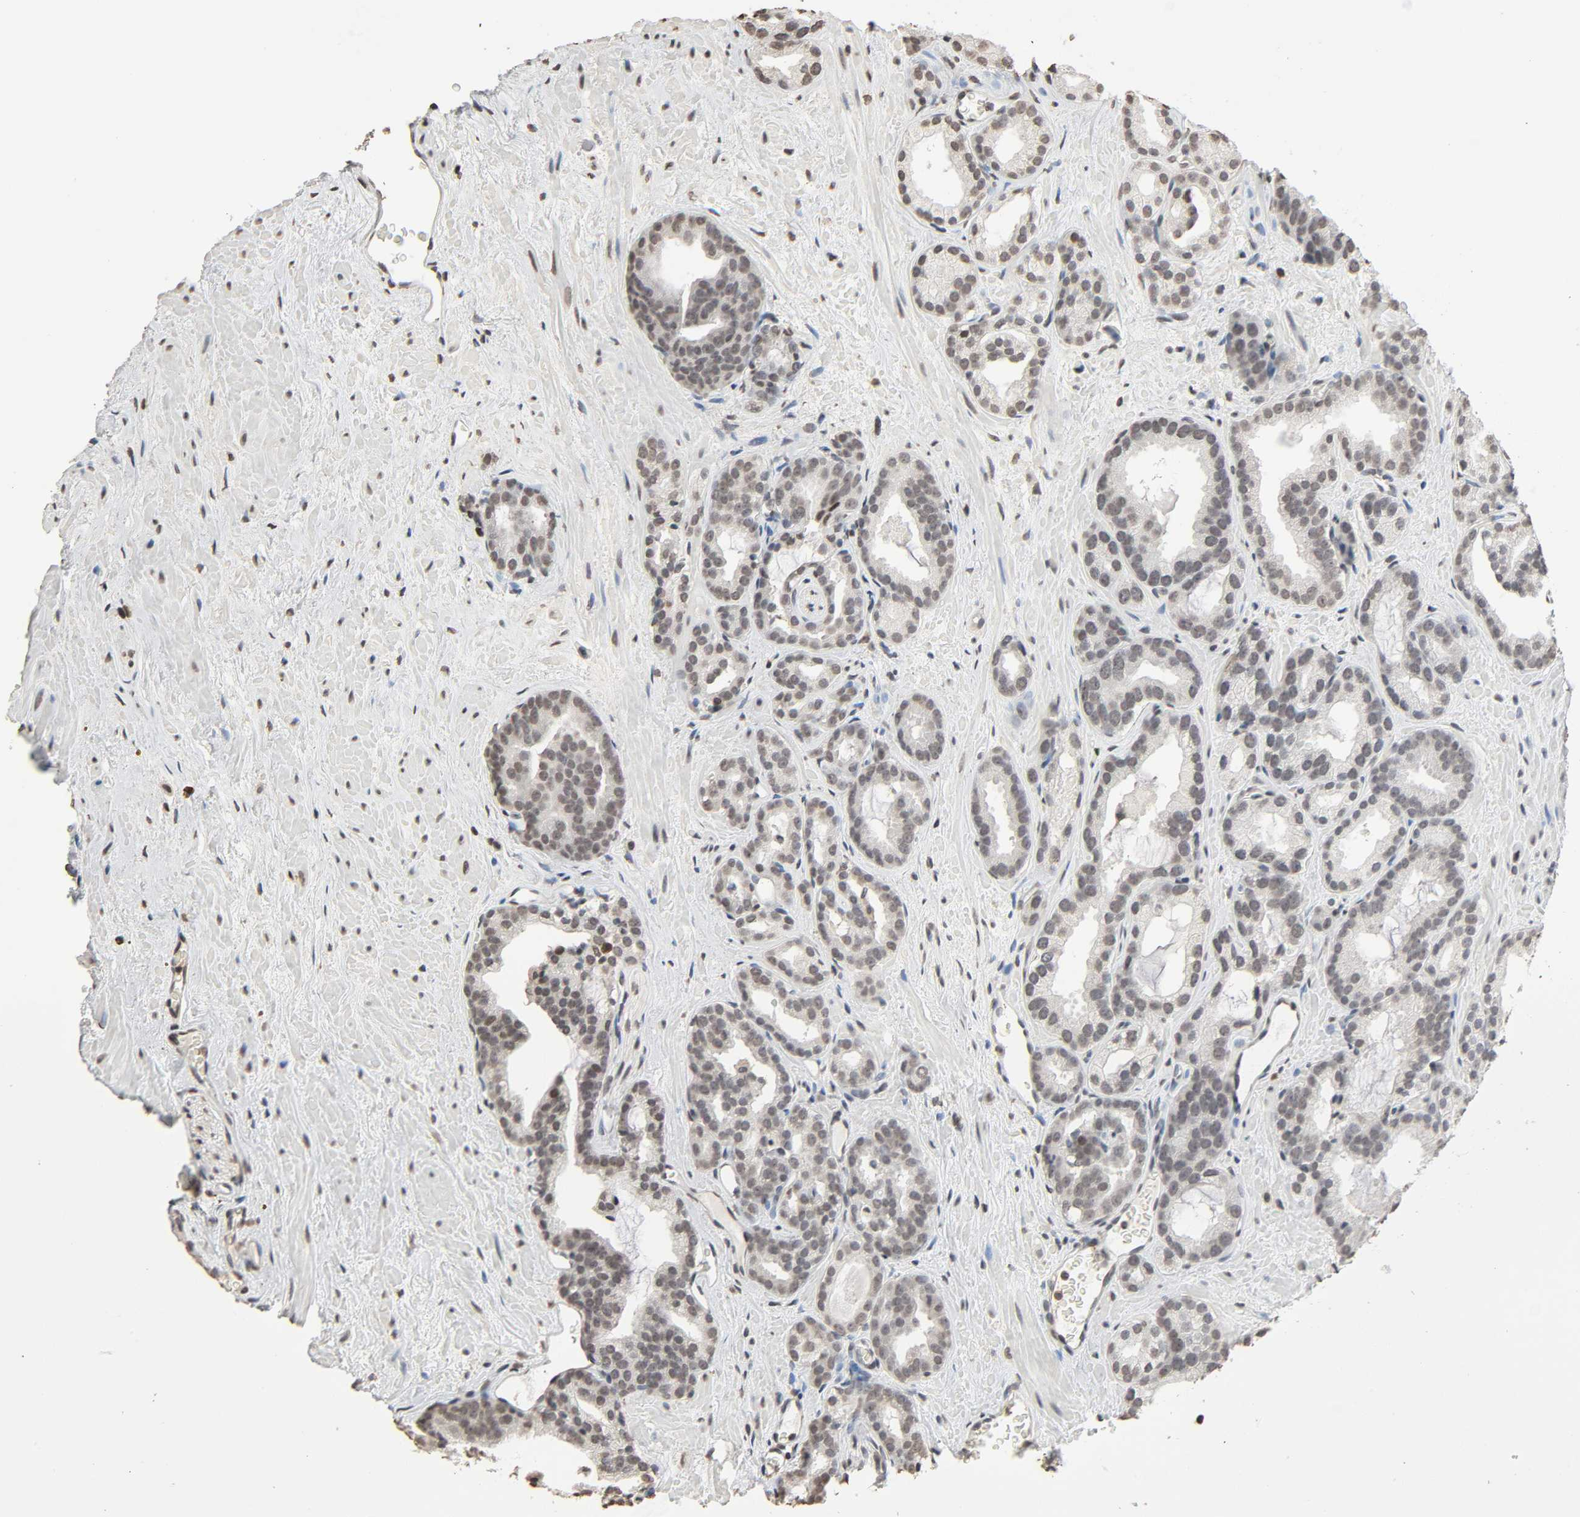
{"staining": {"intensity": "negative", "quantity": "none", "location": "none"}, "tissue": "prostate cancer", "cell_type": "Tumor cells", "image_type": "cancer", "snomed": [{"axis": "morphology", "description": "Adenocarcinoma, Low grade"}, {"axis": "topography", "description": "Prostate"}], "caption": "Micrograph shows no significant protein expression in tumor cells of prostate cancer.", "gene": "STK4", "patient": {"sex": "male", "age": 63}}